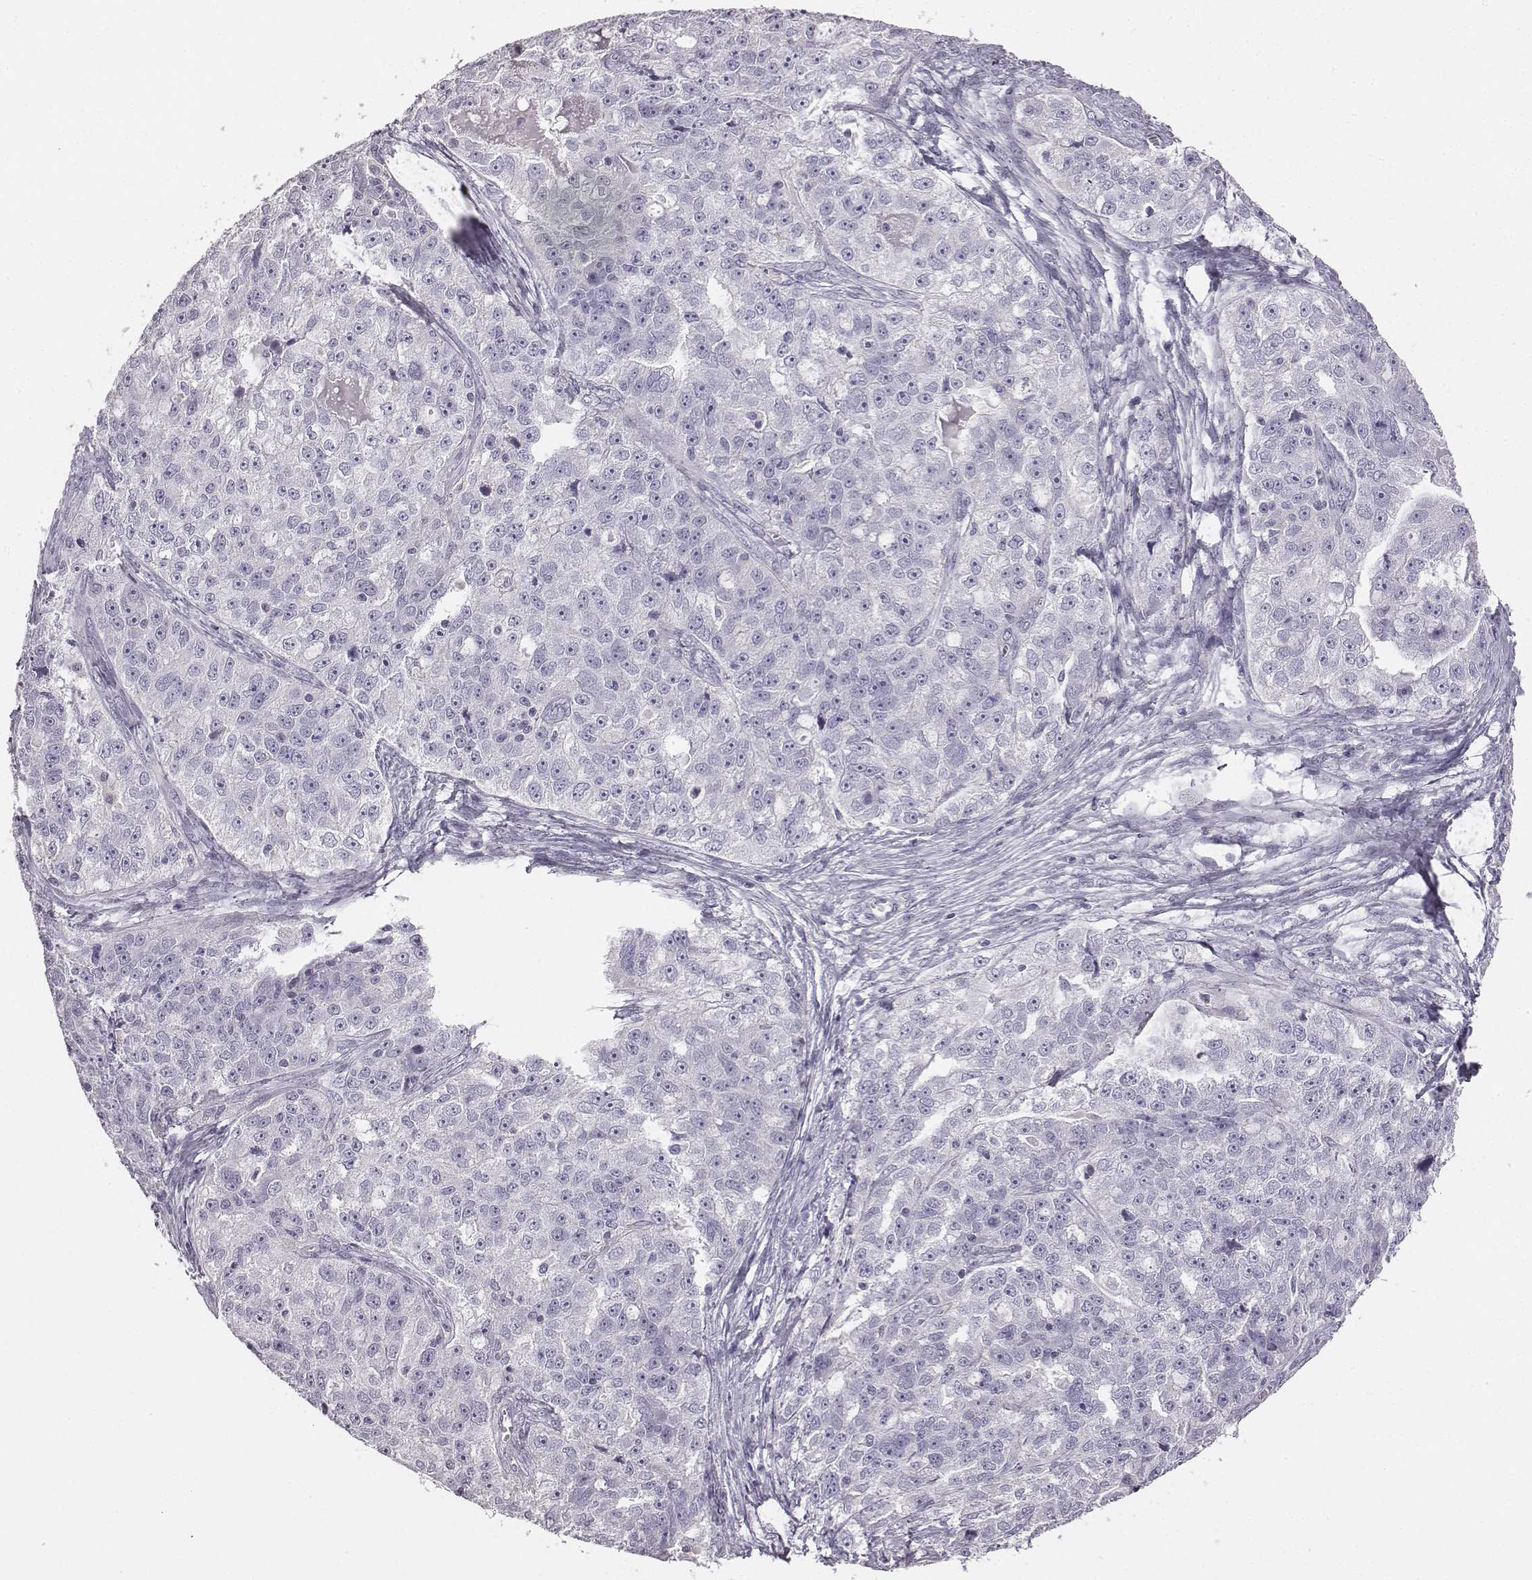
{"staining": {"intensity": "negative", "quantity": "none", "location": "none"}, "tissue": "ovarian cancer", "cell_type": "Tumor cells", "image_type": "cancer", "snomed": [{"axis": "morphology", "description": "Cystadenocarcinoma, serous, NOS"}, {"axis": "topography", "description": "Ovary"}], "caption": "A high-resolution photomicrograph shows immunohistochemistry (IHC) staining of ovarian serous cystadenocarcinoma, which demonstrates no significant positivity in tumor cells.", "gene": "ADAM7", "patient": {"sex": "female", "age": 51}}